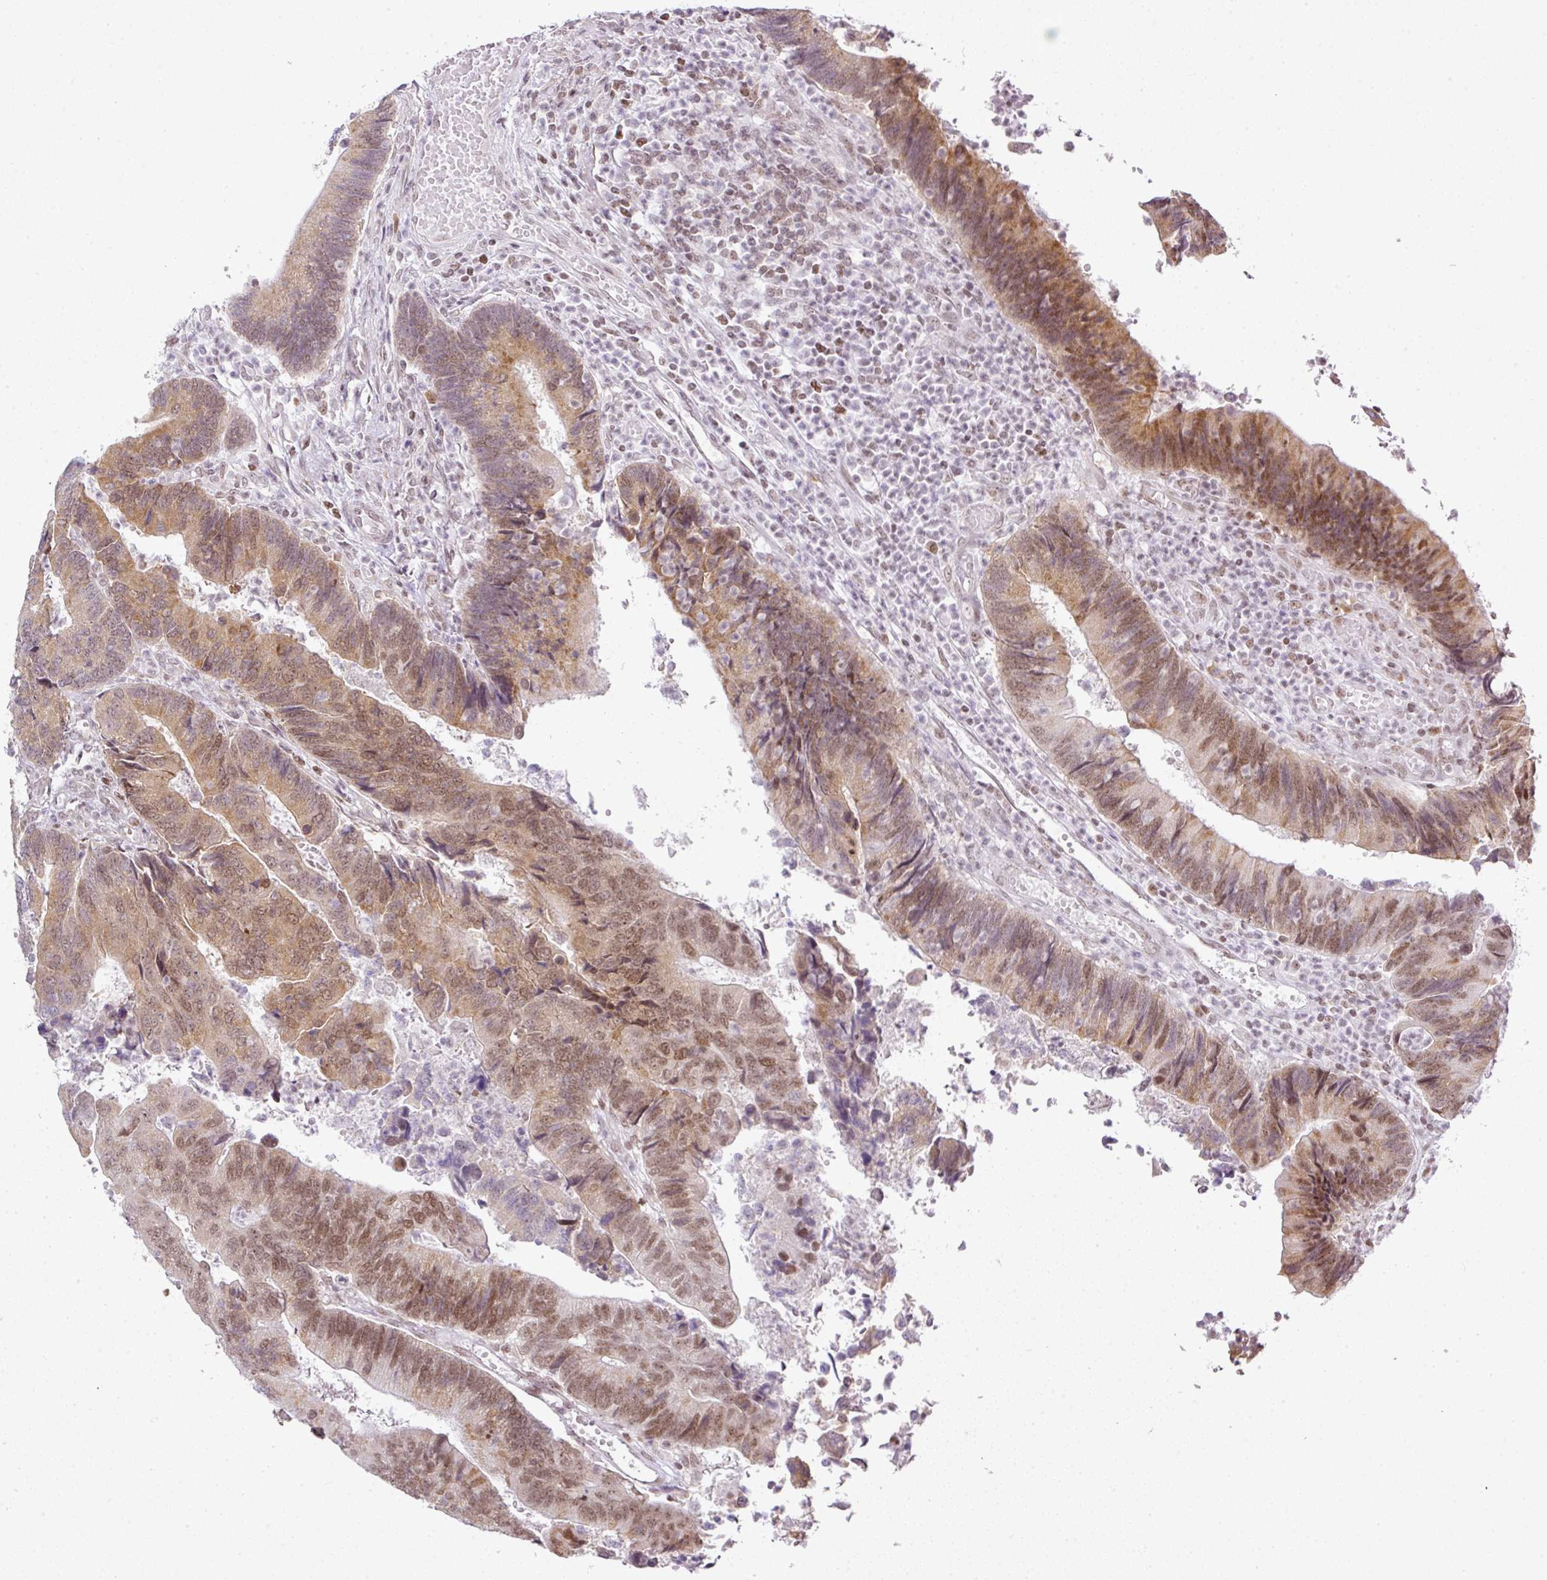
{"staining": {"intensity": "moderate", "quantity": ">75%", "location": "nuclear"}, "tissue": "colorectal cancer", "cell_type": "Tumor cells", "image_type": "cancer", "snomed": [{"axis": "morphology", "description": "Adenocarcinoma, NOS"}, {"axis": "topography", "description": "Colon"}], "caption": "Adenocarcinoma (colorectal) was stained to show a protein in brown. There is medium levels of moderate nuclear staining in approximately >75% of tumor cells. Nuclei are stained in blue.", "gene": "FAM32A", "patient": {"sex": "female", "age": 67}}